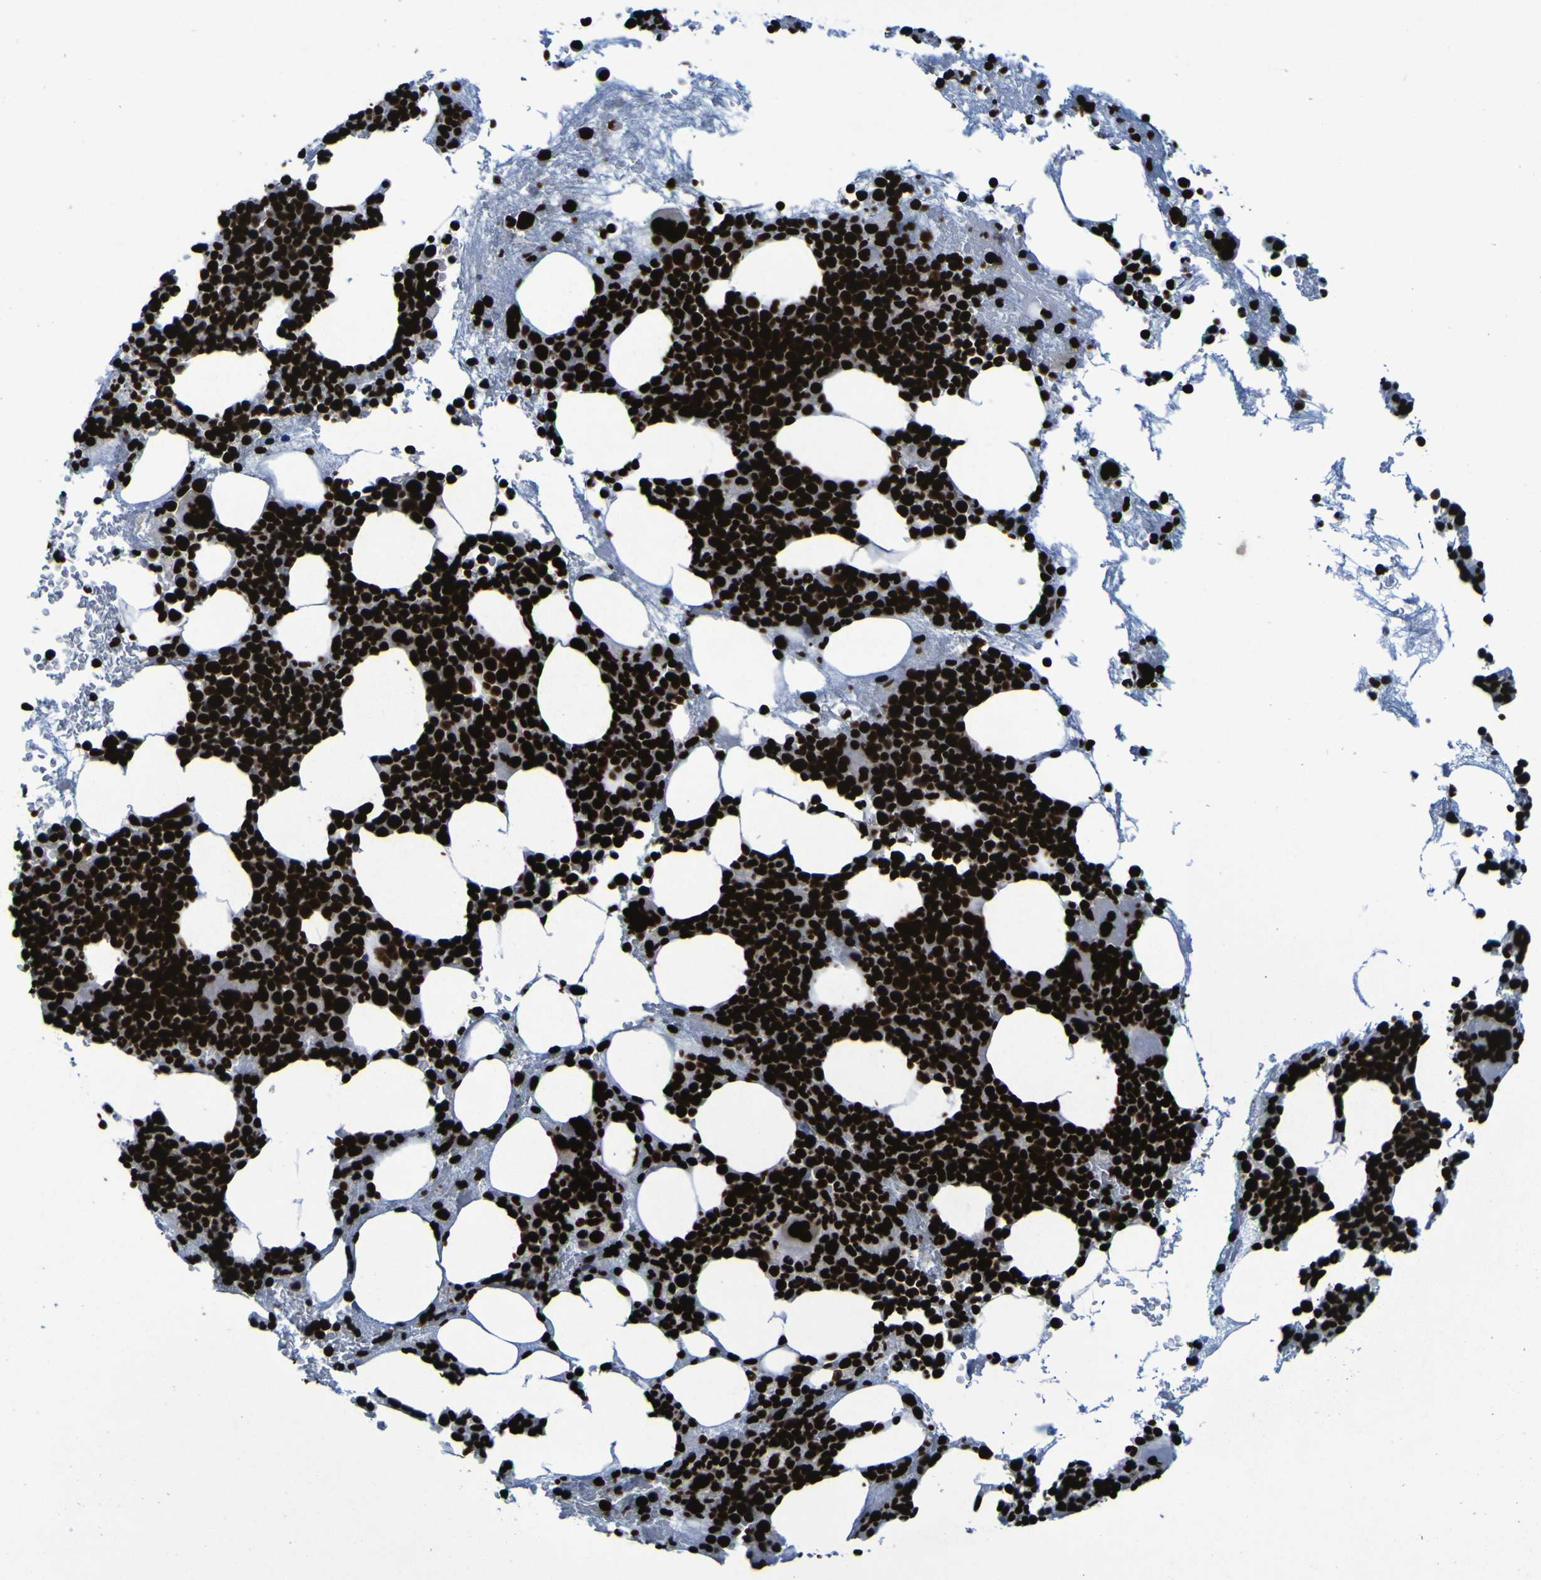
{"staining": {"intensity": "strong", "quantity": ">75%", "location": "nuclear"}, "tissue": "bone marrow", "cell_type": "Hematopoietic cells", "image_type": "normal", "snomed": [{"axis": "morphology", "description": "Normal tissue, NOS"}, {"axis": "morphology", "description": "Inflammation, NOS"}, {"axis": "topography", "description": "Bone marrow"}], "caption": "Protein analysis of normal bone marrow shows strong nuclear positivity in about >75% of hematopoietic cells. The protein of interest is shown in brown color, while the nuclei are stained blue.", "gene": "NPM1", "patient": {"sex": "male", "age": 73}}